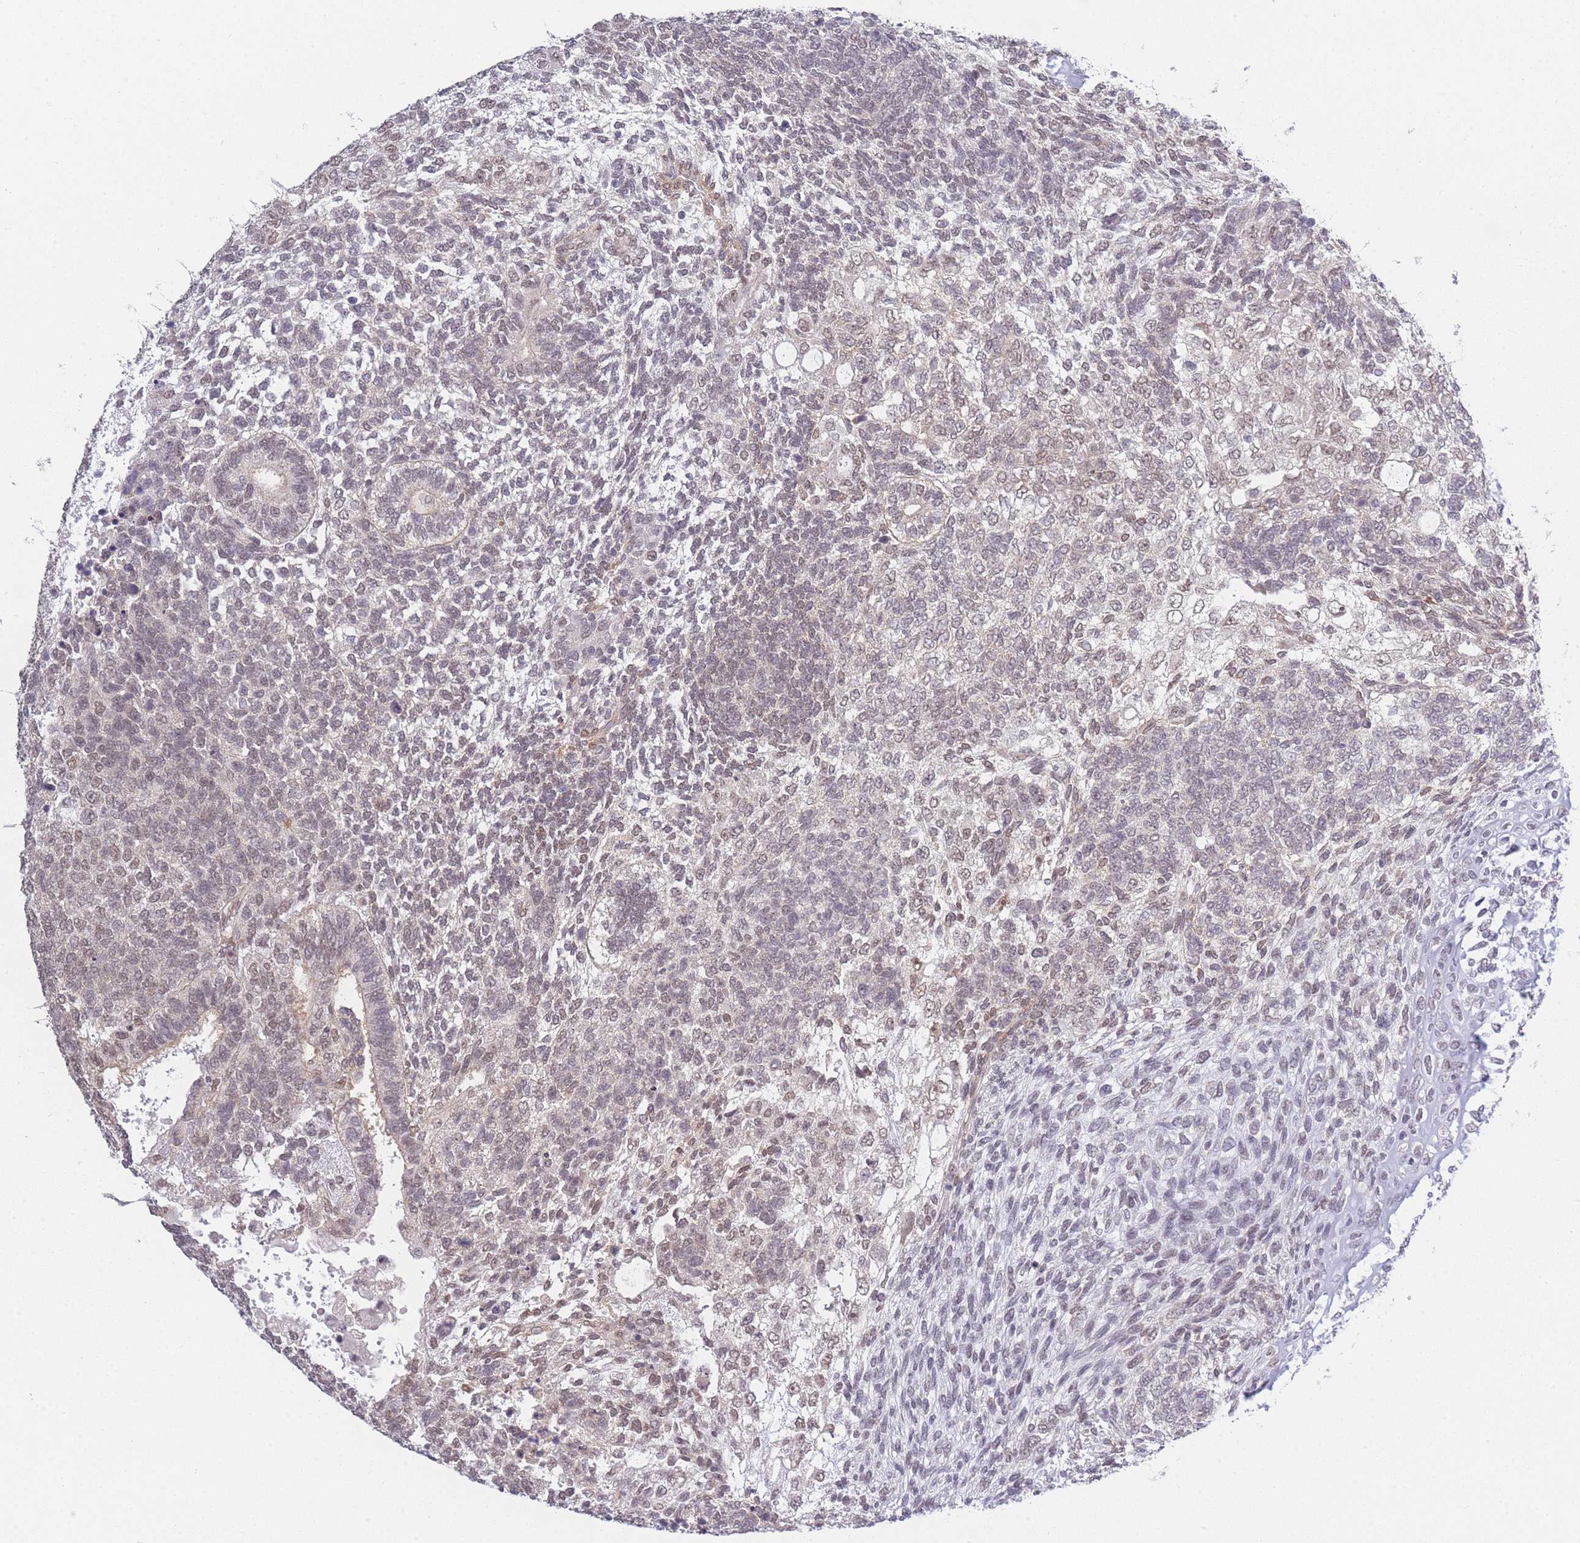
{"staining": {"intensity": "moderate", "quantity": "25%-75%", "location": "nuclear"}, "tissue": "testis cancer", "cell_type": "Tumor cells", "image_type": "cancer", "snomed": [{"axis": "morphology", "description": "Carcinoma, Embryonal, NOS"}, {"axis": "topography", "description": "Testis"}], "caption": "A brown stain shows moderate nuclear expression of a protein in human testis cancer tumor cells.", "gene": "SIN3B", "patient": {"sex": "male", "age": 23}}